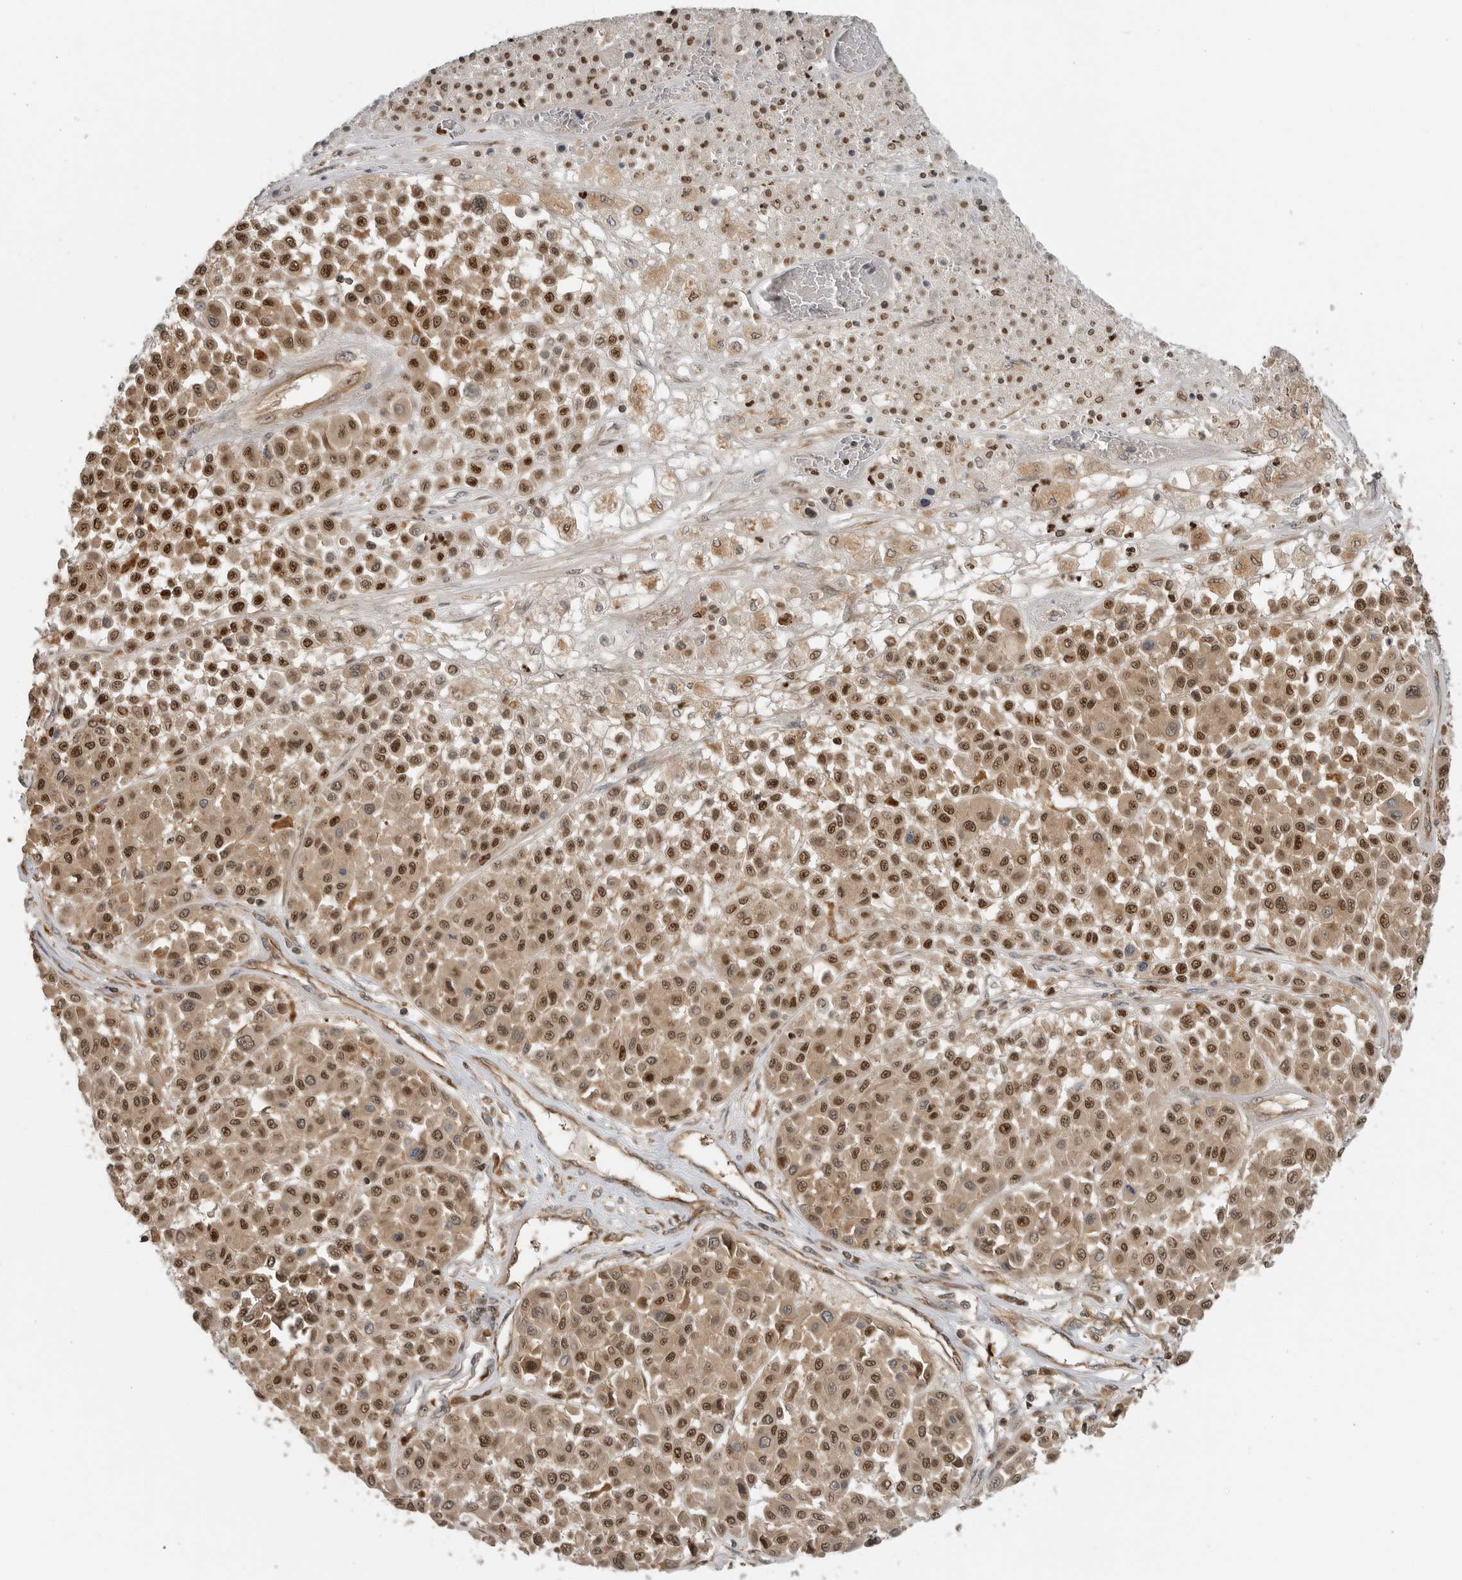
{"staining": {"intensity": "moderate", "quantity": ">75%", "location": "cytoplasmic/membranous,nuclear"}, "tissue": "melanoma", "cell_type": "Tumor cells", "image_type": "cancer", "snomed": [{"axis": "morphology", "description": "Malignant melanoma, Metastatic site"}, {"axis": "topography", "description": "Soft tissue"}], "caption": "High-power microscopy captured an IHC micrograph of malignant melanoma (metastatic site), revealing moderate cytoplasmic/membranous and nuclear staining in about >75% of tumor cells.", "gene": "STRAP", "patient": {"sex": "male", "age": 41}}